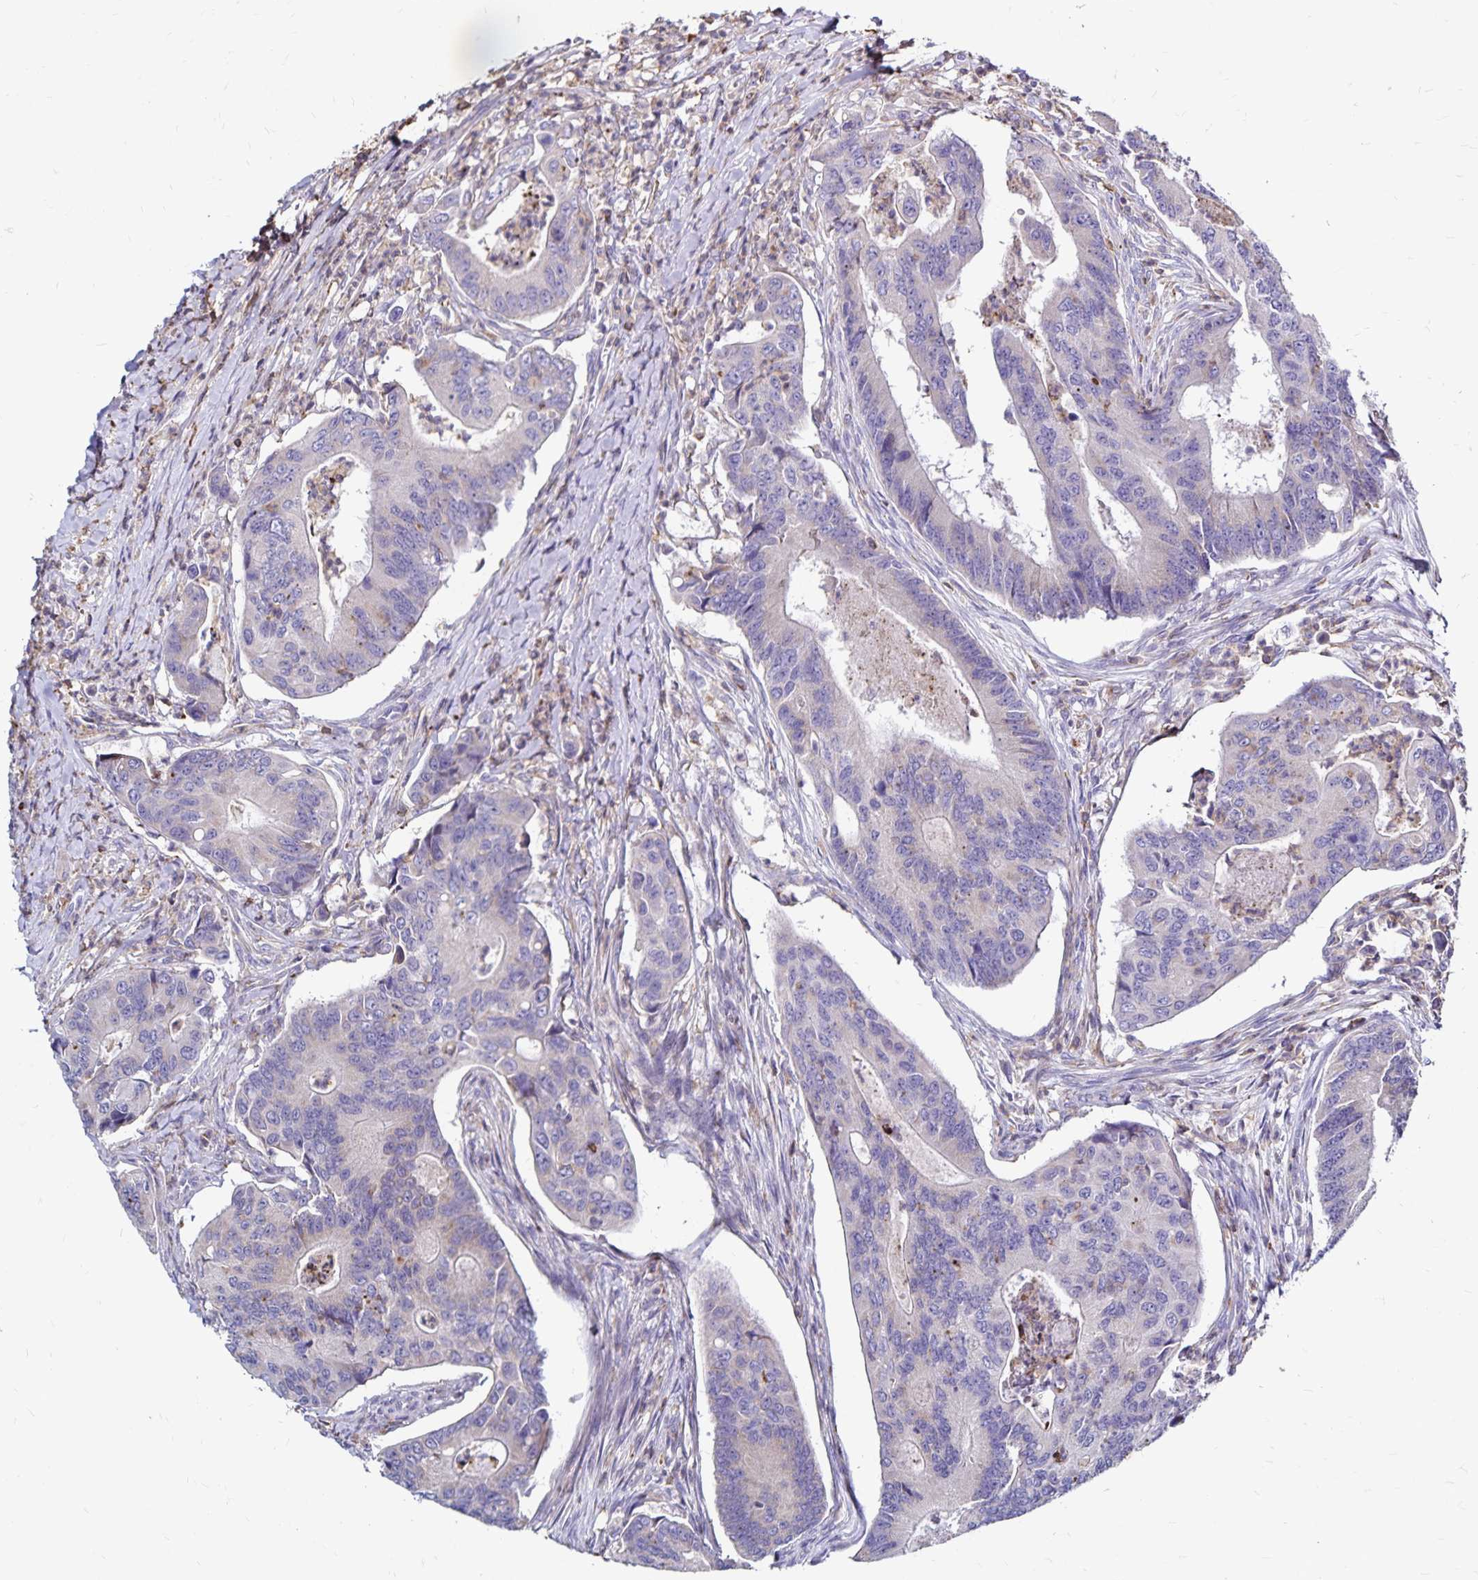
{"staining": {"intensity": "negative", "quantity": "none", "location": "none"}, "tissue": "colorectal cancer", "cell_type": "Tumor cells", "image_type": "cancer", "snomed": [{"axis": "morphology", "description": "Adenocarcinoma, NOS"}, {"axis": "topography", "description": "Colon"}], "caption": "This is a micrograph of immunohistochemistry (IHC) staining of colorectal adenocarcinoma, which shows no staining in tumor cells.", "gene": "NAGPA", "patient": {"sex": "female", "age": 67}}